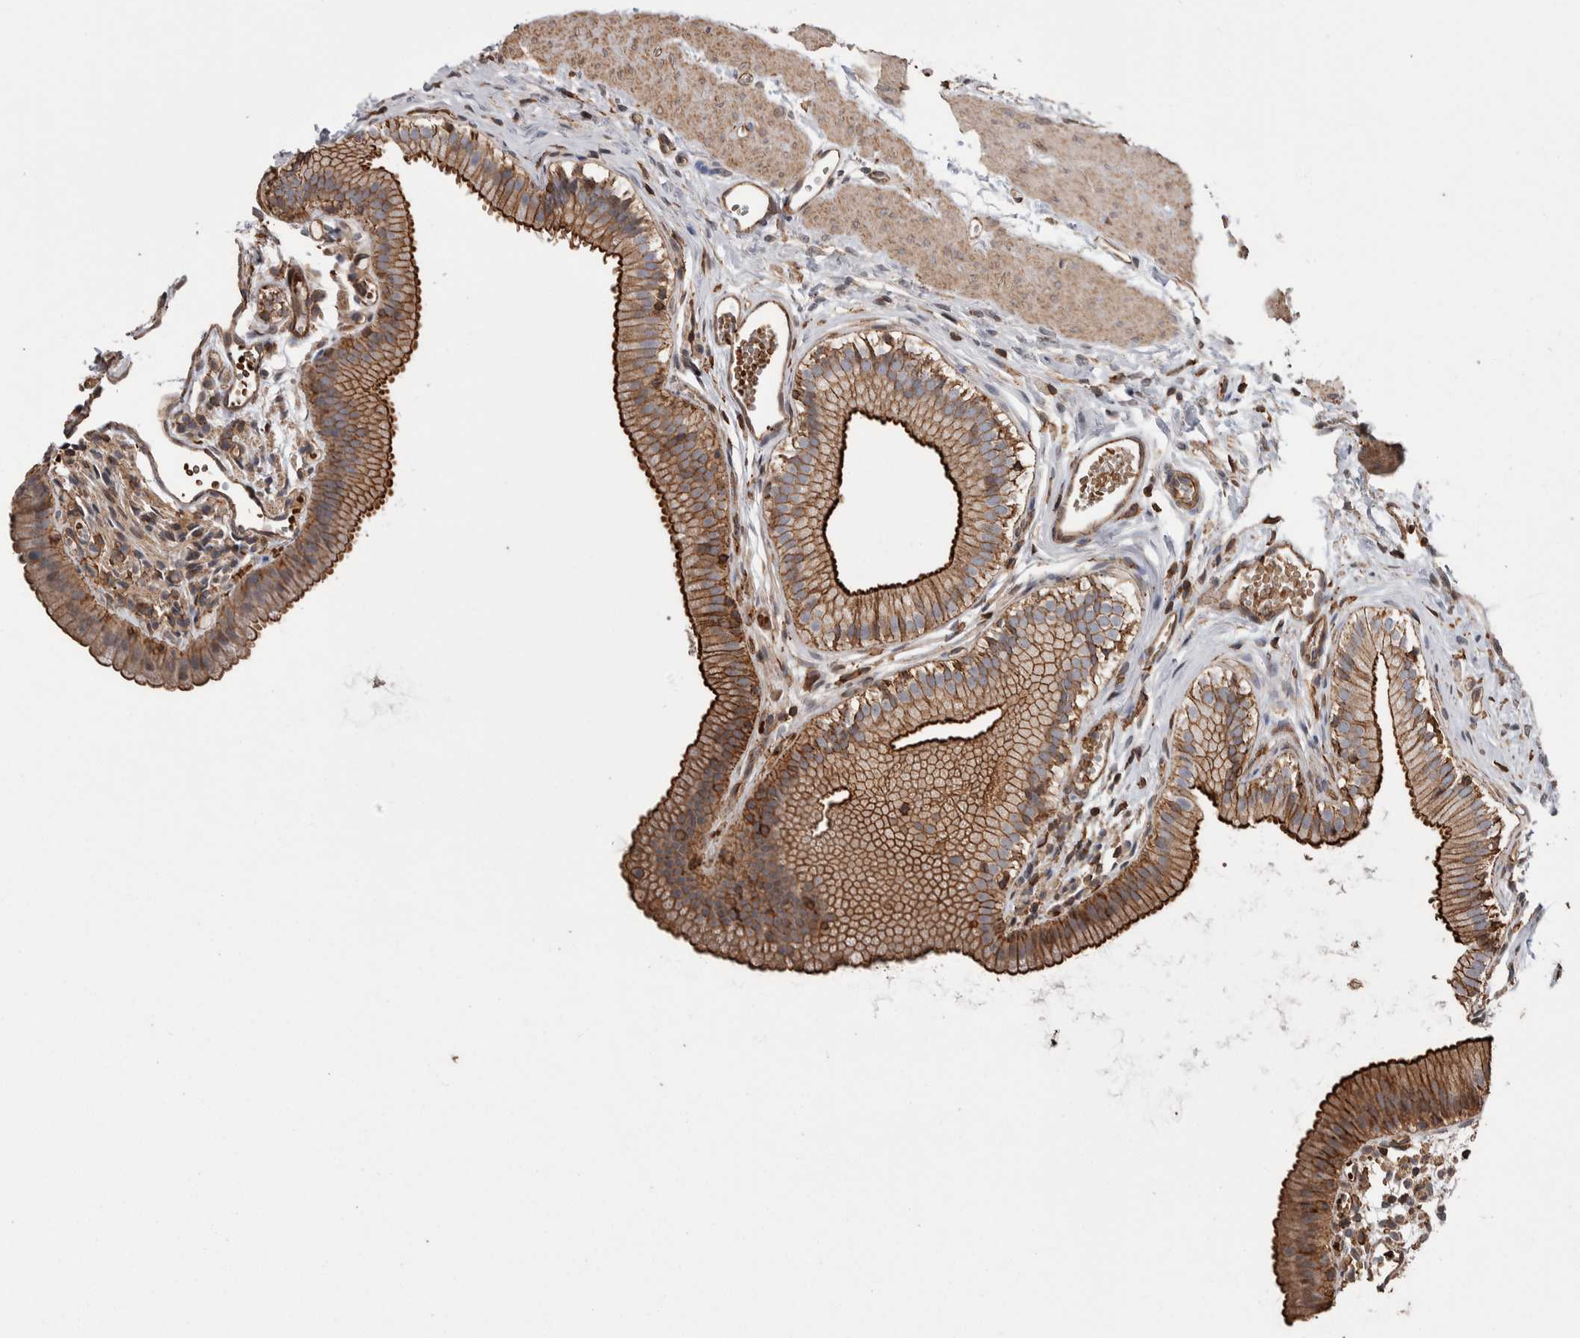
{"staining": {"intensity": "strong", "quantity": ">75%", "location": "cytoplasmic/membranous"}, "tissue": "gallbladder", "cell_type": "Glandular cells", "image_type": "normal", "snomed": [{"axis": "morphology", "description": "Normal tissue, NOS"}, {"axis": "topography", "description": "Gallbladder"}], "caption": "Benign gallbladder shows strong cytoplasmic/membranous expression in about >75% of glandular cells.", "gene": "ENPP2", "patient": {"sex": "female", "age": 26}}